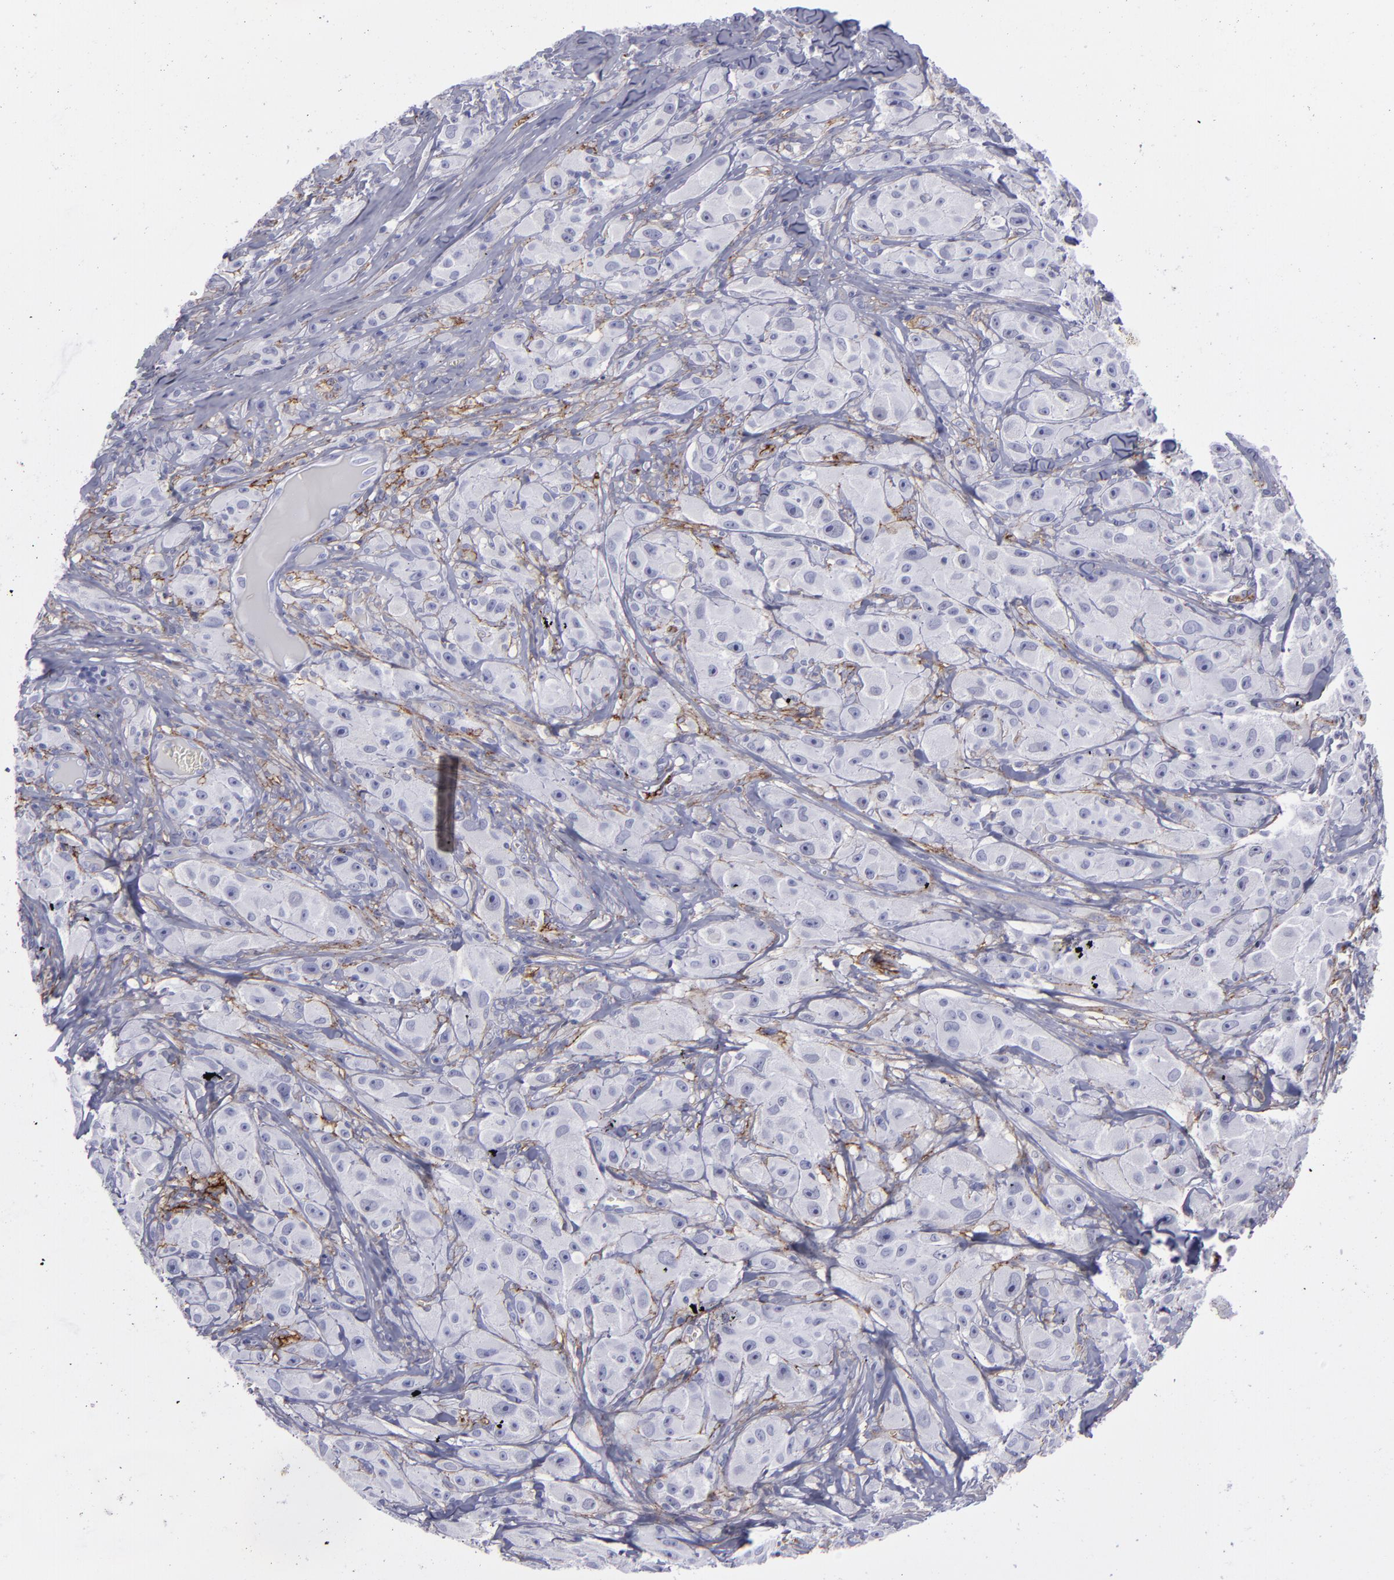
{"staining": {"intensity": "negative", "quantity": "none", "location": "none"}, "tissue": "melanoma", "cell_type": "Tumor cells", "image_type": "cancer", "snomed": [{"axis": "morphology", "description": "Malignant melanoma, NOS"}, {"axis": "topography", "description": "Skin"}], "caption": "An IHC image of melanoma is shown. There is no staining in tumor cells of melanoma.", "gene": "ACE", "patient": {"sex": "male", "age": 56}}